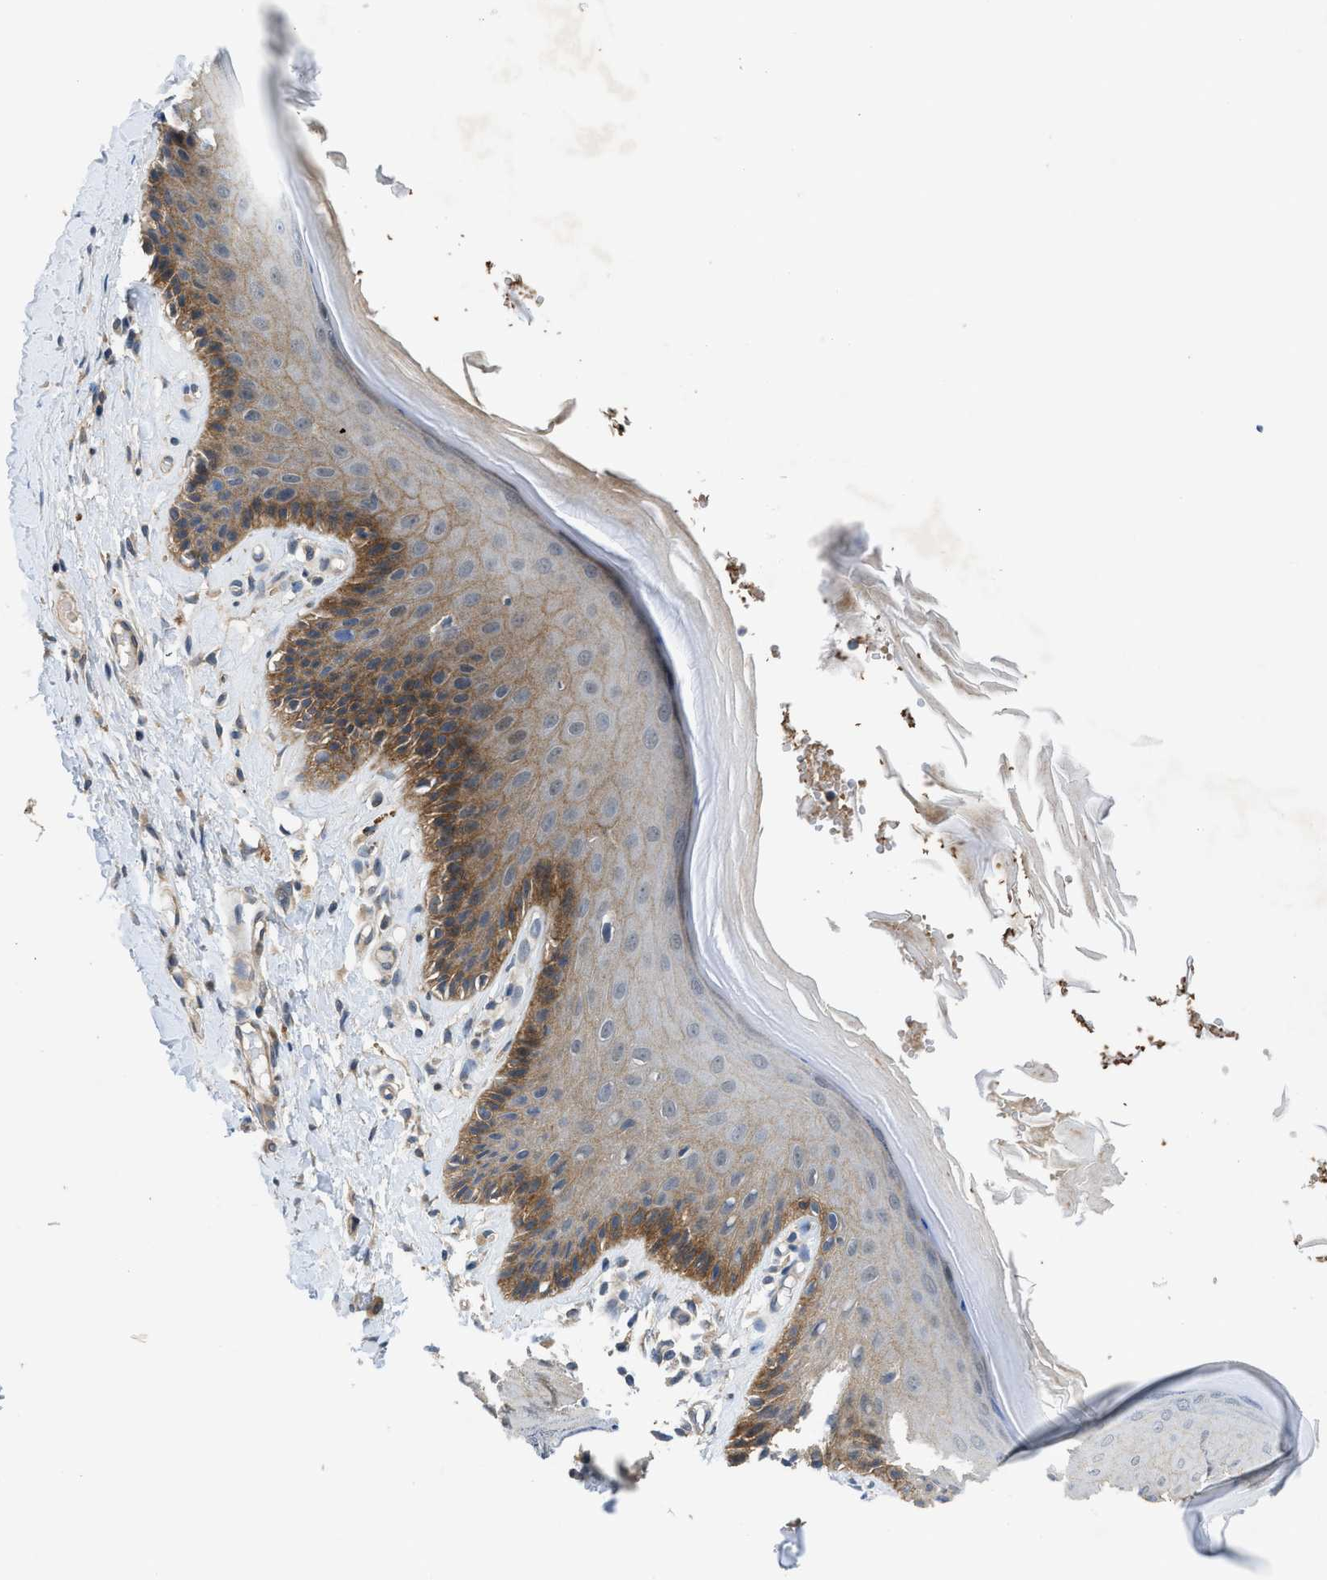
{"staining": {"intensity": "moderate", "quantity": "25%-75%", "location": "cytoplasmic/membranous"}, "tissue": "skin", "cell_type": "Epidermal cells", "image_type": "normal", "snomed": [{"axis": "morphology", "description": "Normal tissue, NOS"}, {"axis": "topography", "description": "Vulva"}], "caption": "Immunohistochemistry staining of benign skin, which exhibits medium levels of moderate cytoplasmic/membranous expression in approximately 25%-75% of epidermal cells indicating moderate cytoplasmic/membranous protein expression. The staining was performed using DAB (3,3'-diaminobenzidine) (brown) for protein detection and nuclei were counterstained in hematoxylin (blue).", "gene": "PANX1", "patient": {"sex": "female", "age": 73}}